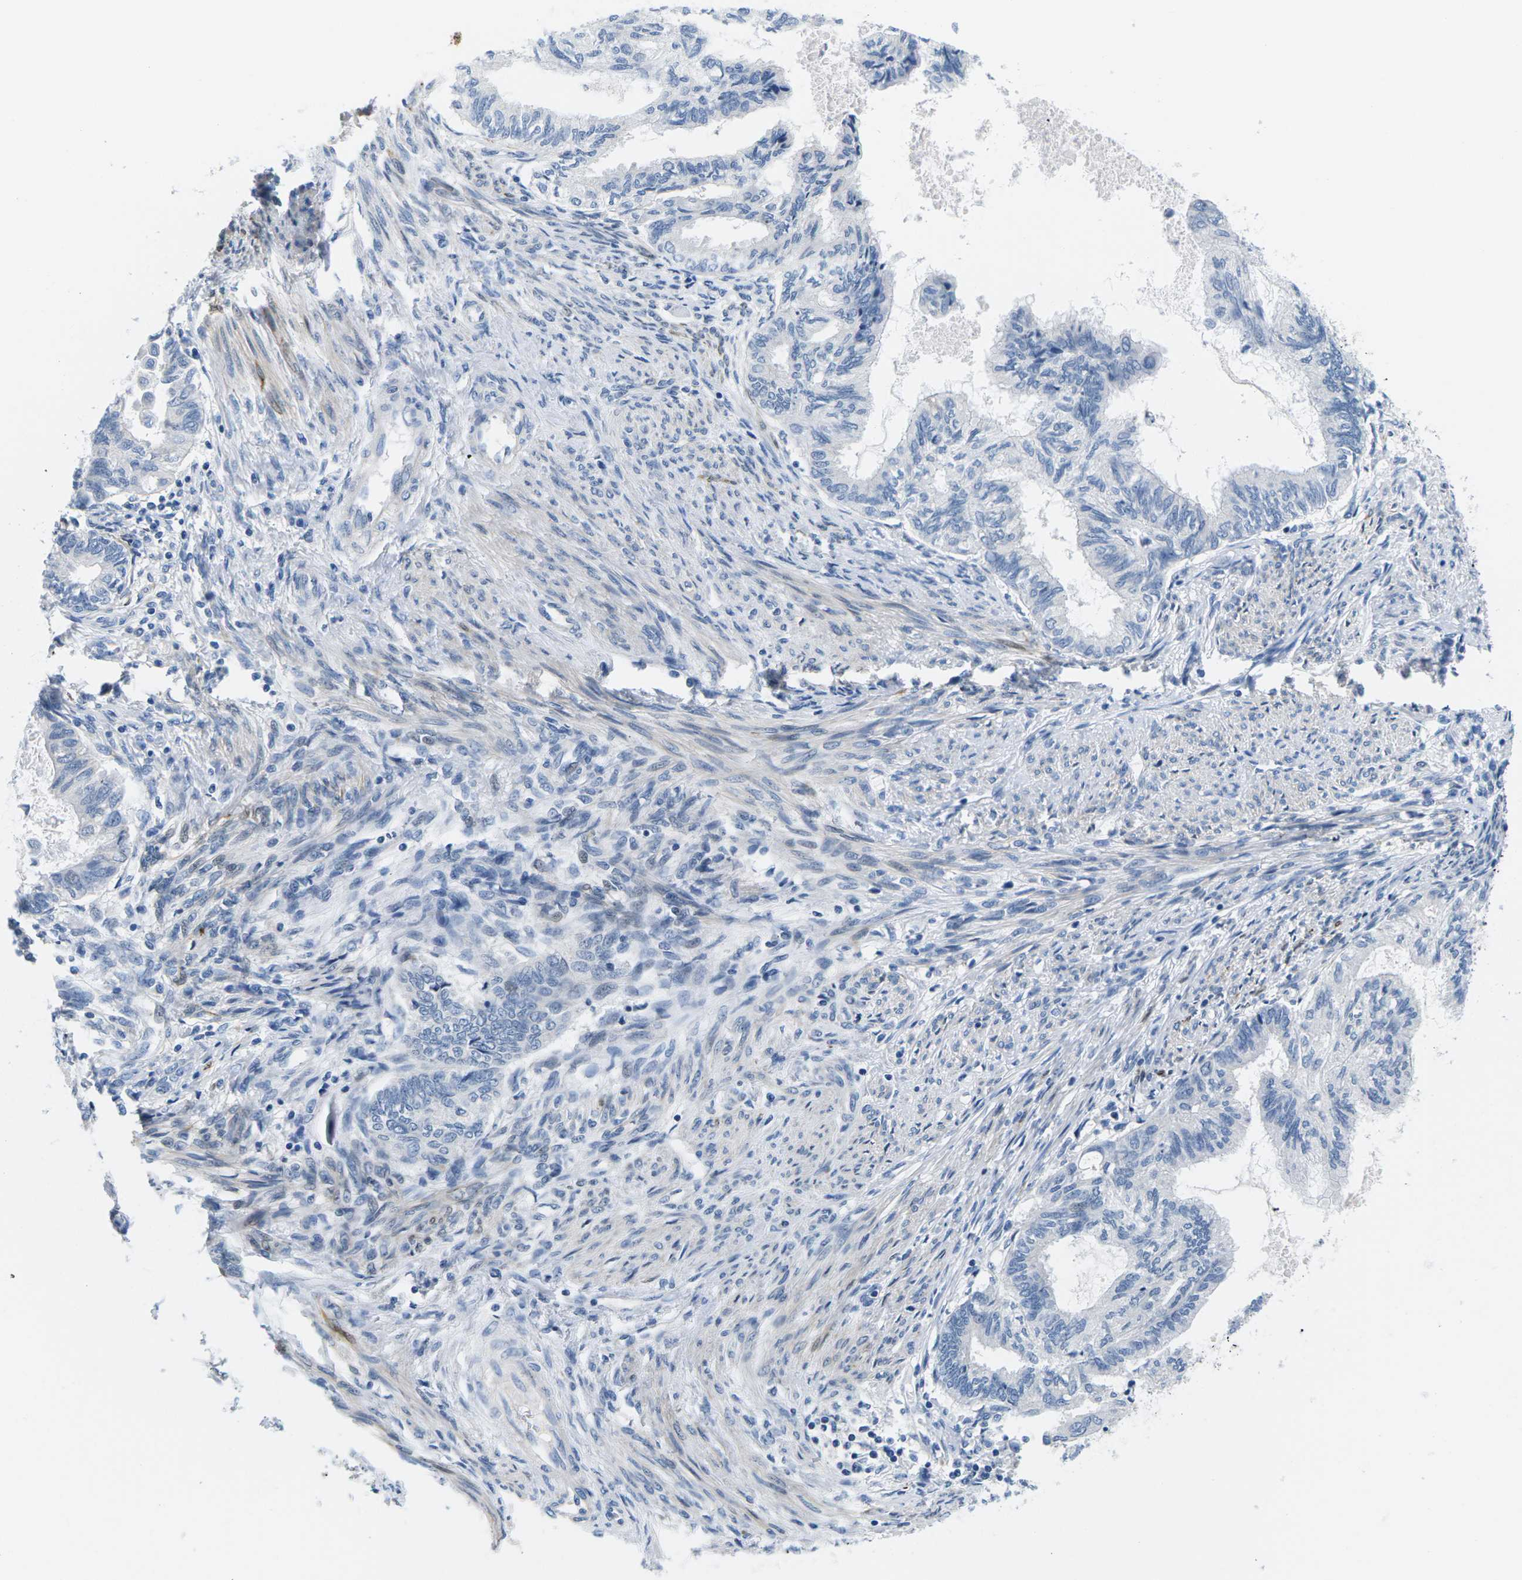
{"staining": {"intensity": "negative", "quantity": "none", "location": "none"}, "tissue": "cervical cancer", "cell_type": "Tumor cells", "image_type": "cancer", "snomed": [{"axis": "morphology", "description": "Normal tissue, NOS"}, {"axis": "morphology", "description": "Adenocarcinoma, NOS"}, {"axis": "topography", "description": "Cervix"}, {"axis": "topography", "description": "Endometrium"}], "caption": "Tumor cells show no significant protein staining in cervical adenocarcinoma. (DAB immunohistochemistry (IHC) visualized using brightfield microscopy, high magnification).", "gene": "TSPAN2", "patient": {"sex": "female", "age": 86}}